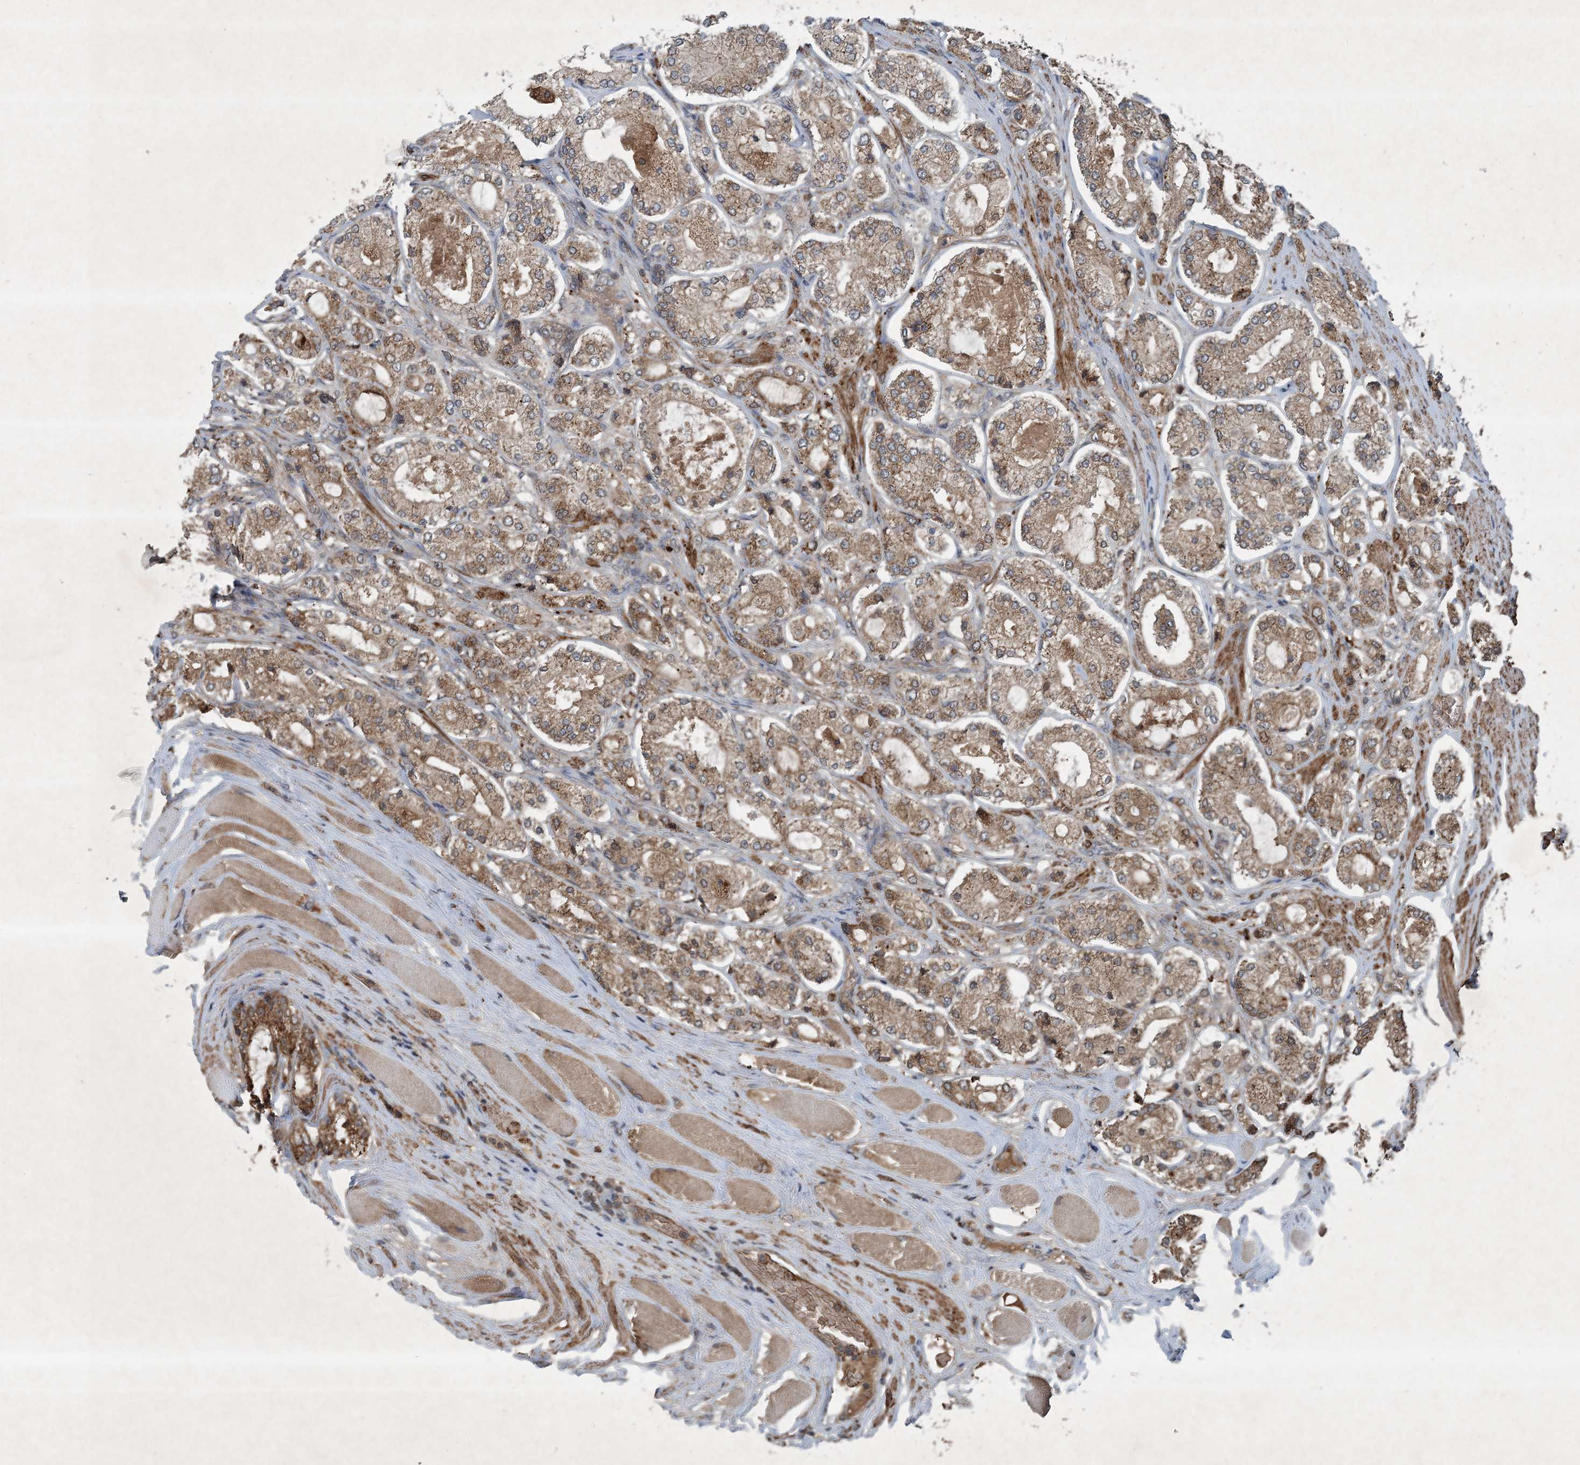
{"staining": {"intensity": "moderate", "quantity": ">75%", "location": "cytoplasmic/membranous"}, "tissue": "prostate cancer", "cell_type": "Tumor cells", "image_type": "cancer", "snomed": [{"axis": "morphology", "description": "Adenocarcinoma, High grade"}, {"axis": "topography", "description": "Prostate"}], "caption": "A brown stain highlights moderate cytoplasmic/membranous staining of a protein in human adenocarcinoma (high-grade) (prostate) tumor cells.", "gene": "GNG5", "patient": {"sex": "male", "age": 65}}